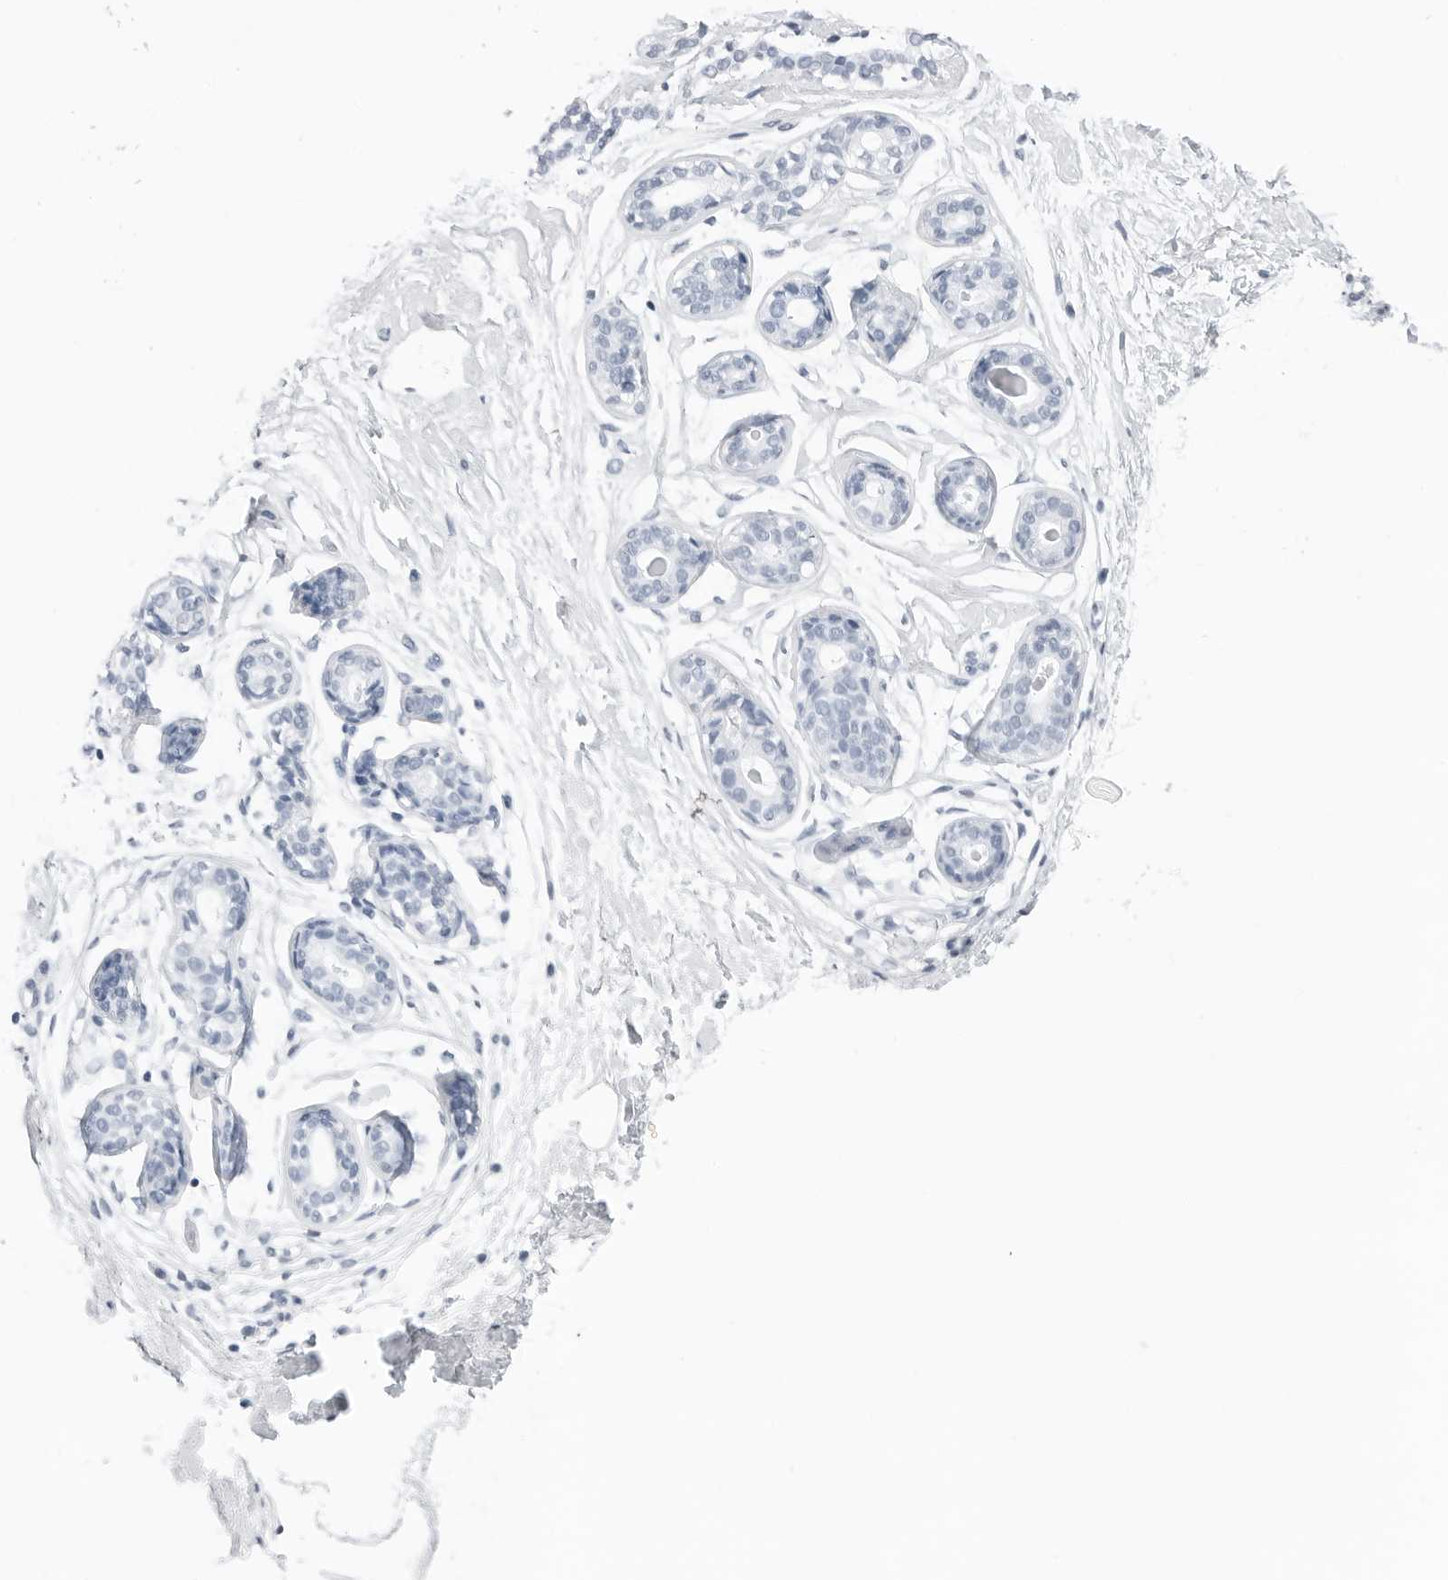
{"staining": {"intensity": "negative", "quantity": "none", "location": "none"}, "tissue": "breast", "cell_type": "Adipocytes", "image_type": "normal", "snomed": [{"axis": "morphology", "description": "Normal tissue, NOS"}, {"axis": "topography", "description": "Breast"}], "caption": "High power microscopy photomicrograph of an immunohistochemistry micrograph of normal breast, revealing no significant expression in adipocytes.", "gene": "SLPI", "patient": {"sex": "female", "age": 23}}